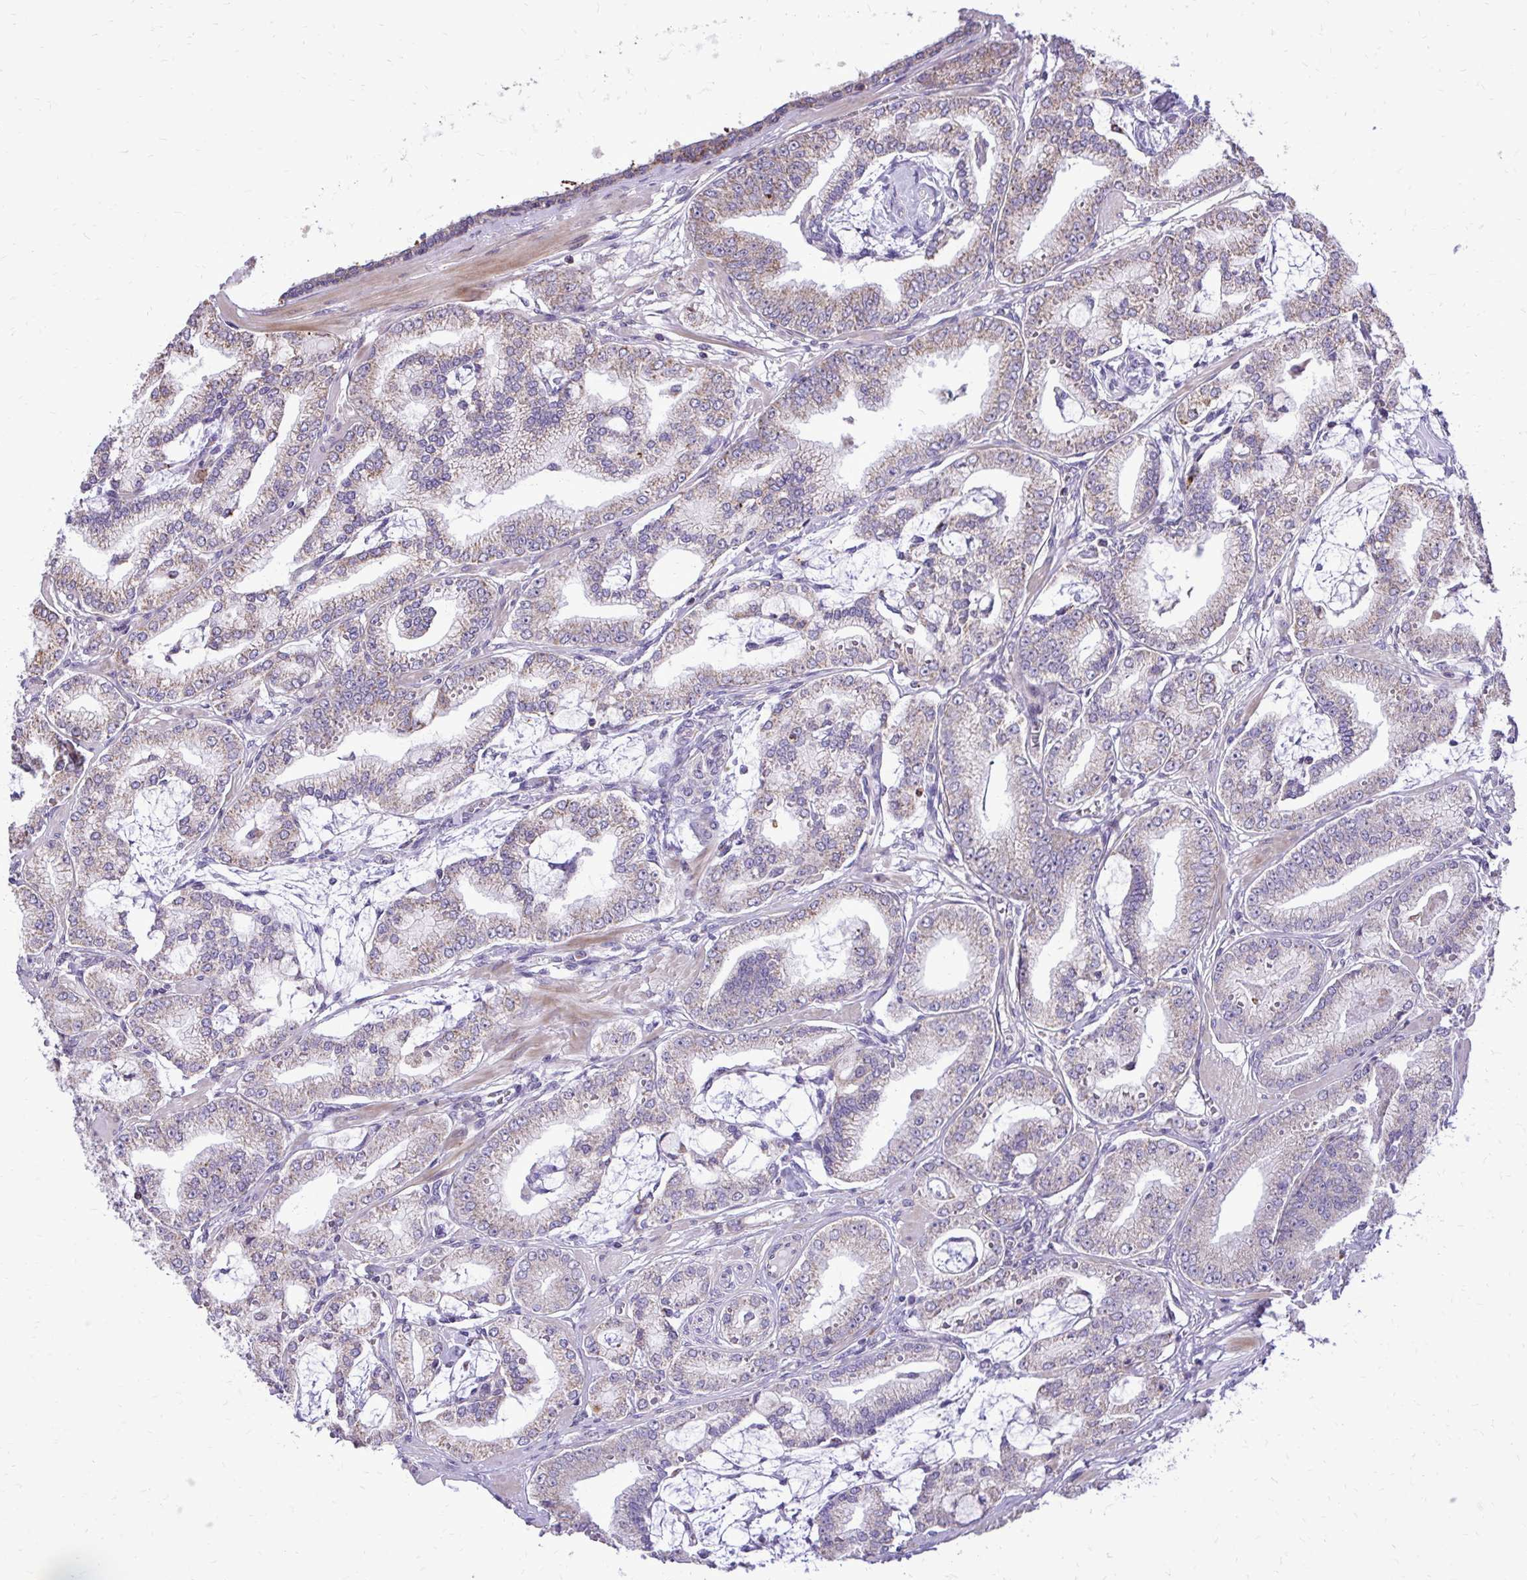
{"staining": {"intensity": "weak", "quantity": "<25%", "location": "cytoplasmic/membranous"}, "tissue": "prostate cancer", "cell_type": "Tumor cells", "image_type": "cancer", "snomed": [{"axis": "morphology", "description": "Adenocarcinoma, High grade"}, {"axis": "topography", "description": "Prostate"}], "caption": "A photomicrograph of human high-grade adenocarcinoma (prostate) is negative for staining in tumor cells. (DAB (3,3'-diaminobenzidine) immunohistochemistry (IHC) with hematoxylin counter stain).", "gene": "ABCC3", "patient": {"sex": "male", "age": 71}}